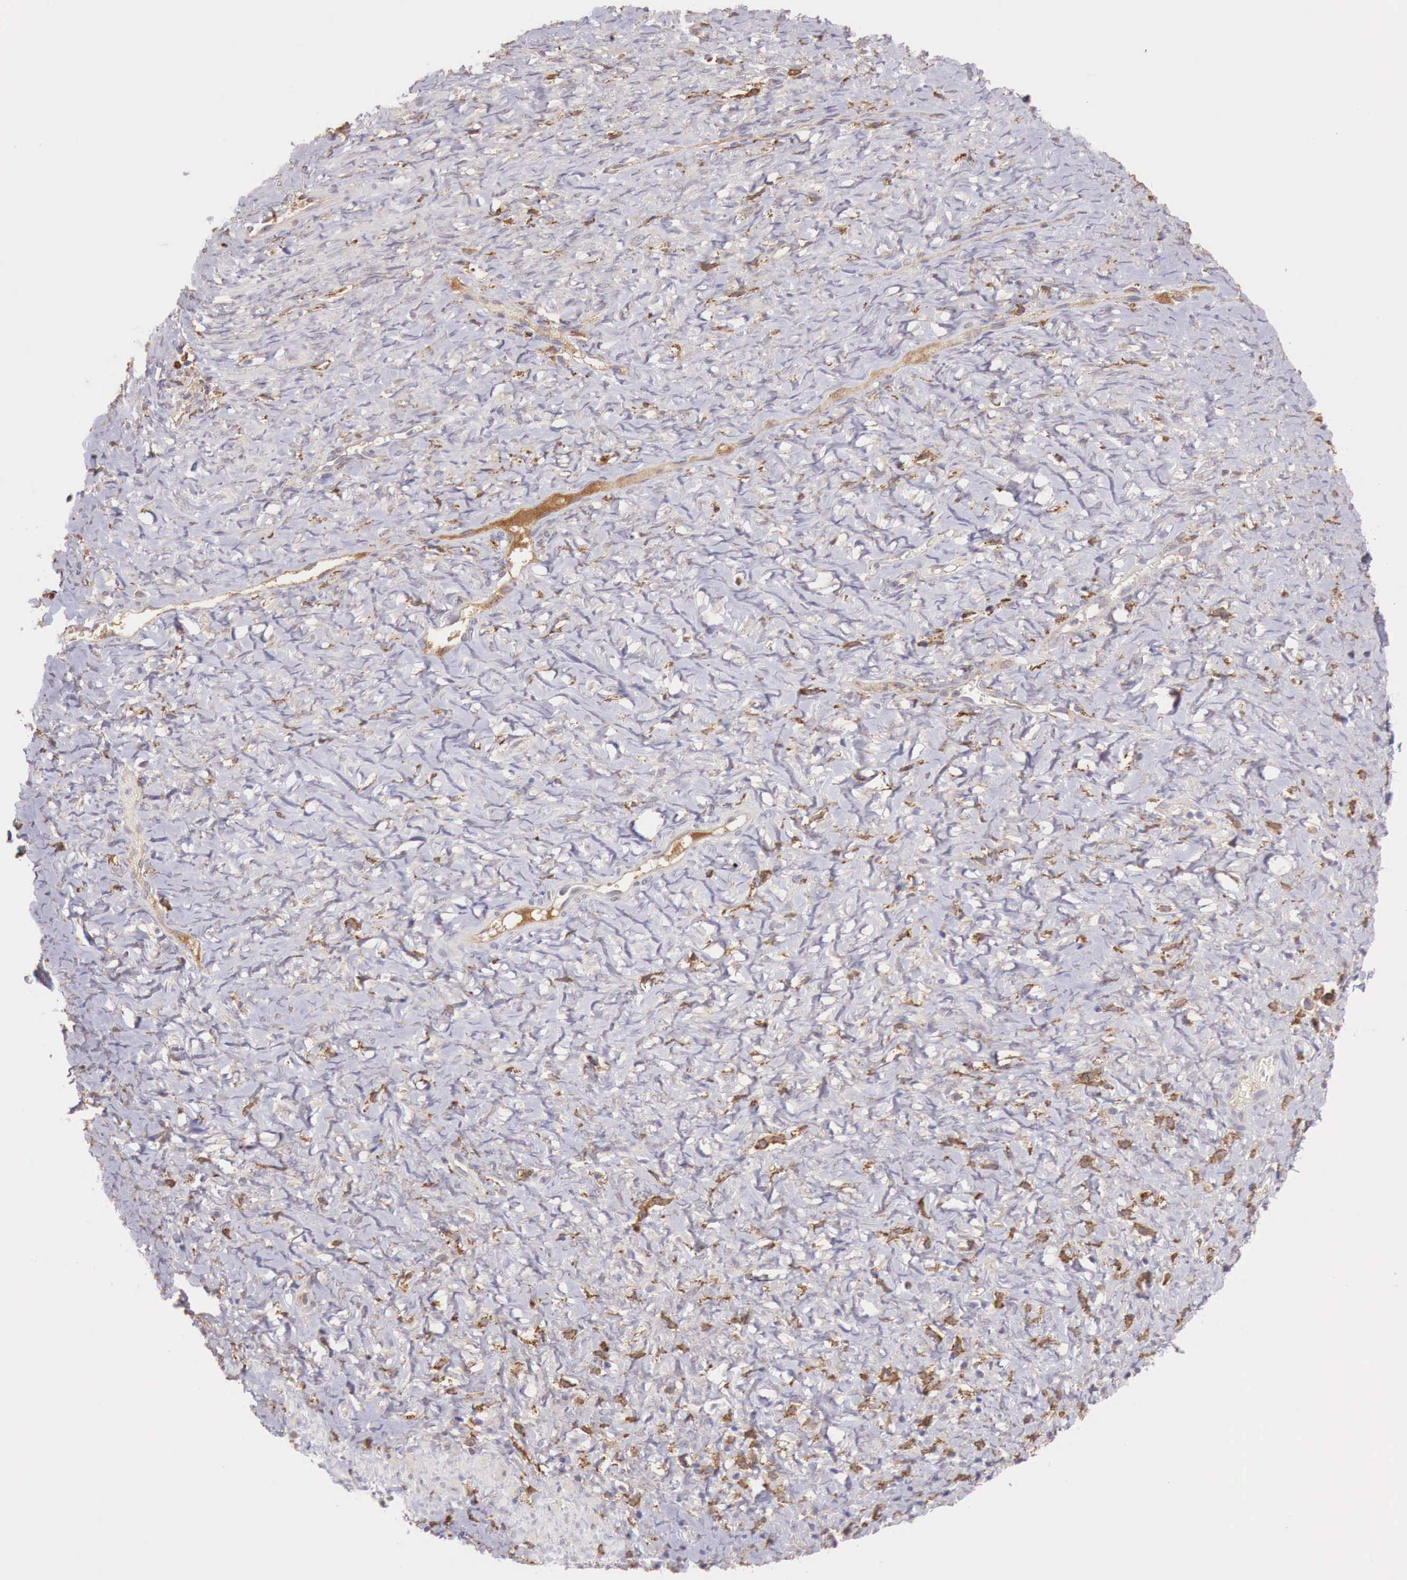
{"staining": {"intensity": "negative", "quantity": "none", "location": "none"}, "tissue": "smooth muscle", "cell_type": "Smooth muscle cells", "image_type": "normal", "snomed": [{"axis": "morphology", "description": "Normal tissue, NOS"}, {"axis": "topography", "description": "Uterus"}], "caption": "Smooth muscle cells are negative for protein expression in normal human smooth muscle.", "gene": "CHRDL1", "patient": {"sex": "female", "age": 56}}